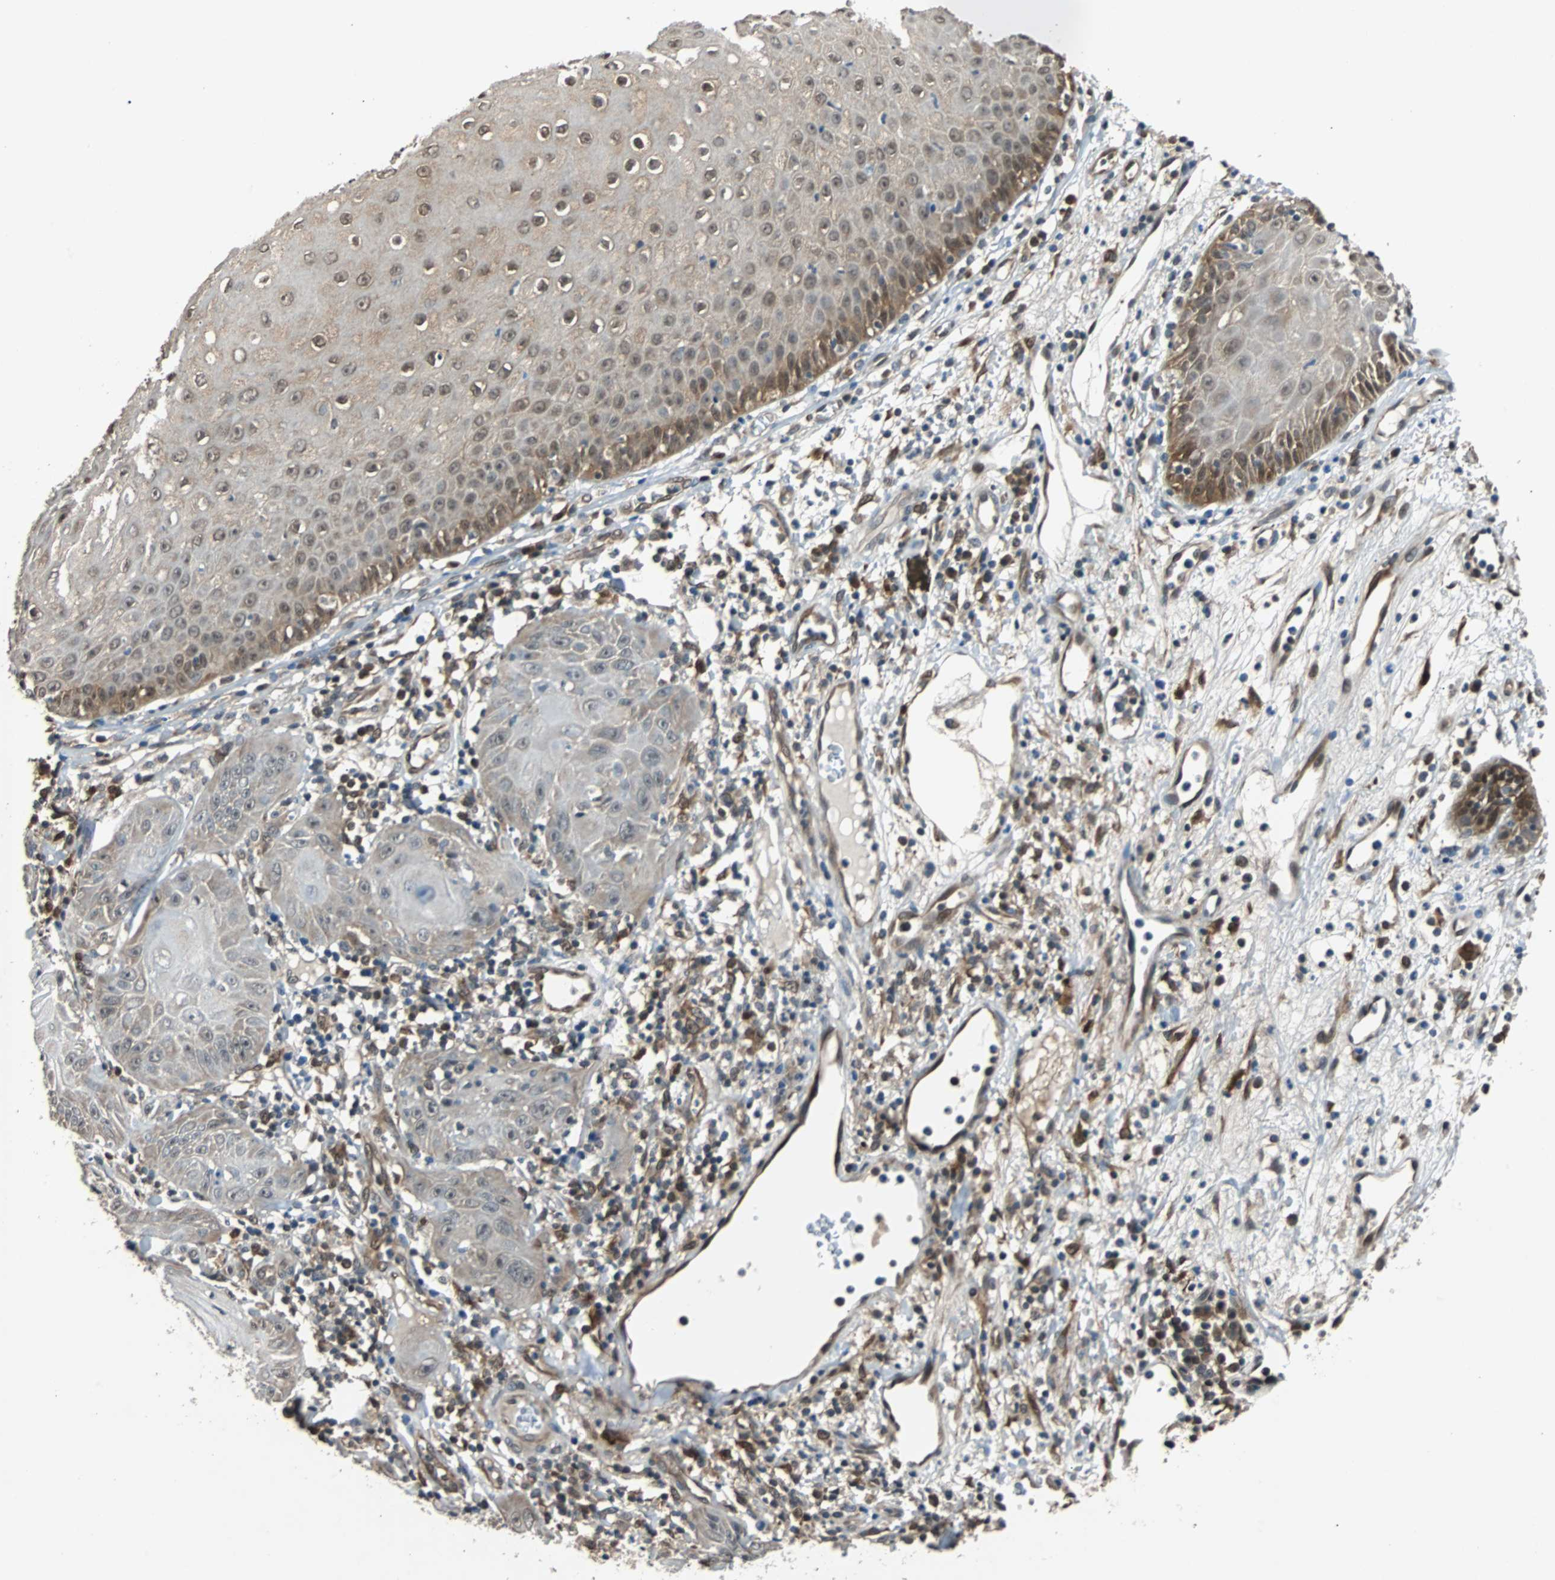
{"staining": {"intensity": "weak", "quantity": "<25%", "location": "cytoplasmic/membranous"}, "tissue": "skin cancer", "cell_type": "Tumor cells", "image_type": "cancer", "snomed": [{"axis": "morphology", "description": "Squamous cell carcinoma, NOS"}, {"axis": "topography", "description": "Skin"}], "caption": "The immunohistochemistry (IHC) histopathology image has no significant expression in tumor cells of skin cancer tissue. Brightfield microscopy of immunohistochemistry stained with DAB (brown) and hematoxylin (blue), captured at high magnification.", "gene": "PRDX6", "patient": {"sex": "female", "age": 78}}